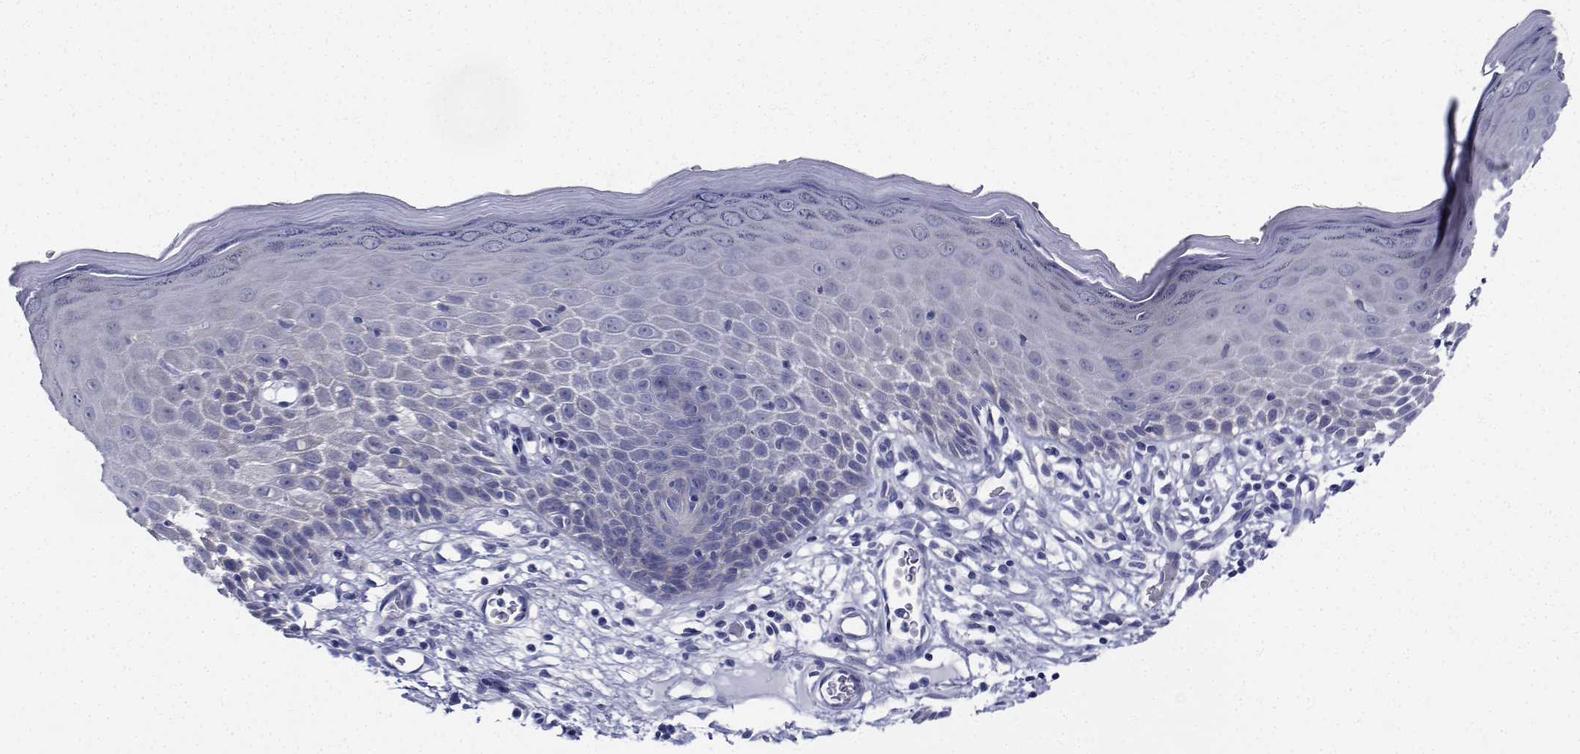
{"staining": {"intensity": "negative", "quantity": "none", "location": "none"}, "tissue": "skin", "cell_type": "Epidermal cells", "image_type": "normal", "snomed": [{"axis": "morphology", "description": "Normal tissue, NOS"}, {"axis": "topography", "description": "Vulva"}], "caption": "IHC photomicrograph of normal skin stained for a protein (brown), which demonstrates no positivity in epidermal cells.", "gene": "CDHR3", "patient": {"sex": "female", "age": 68}}